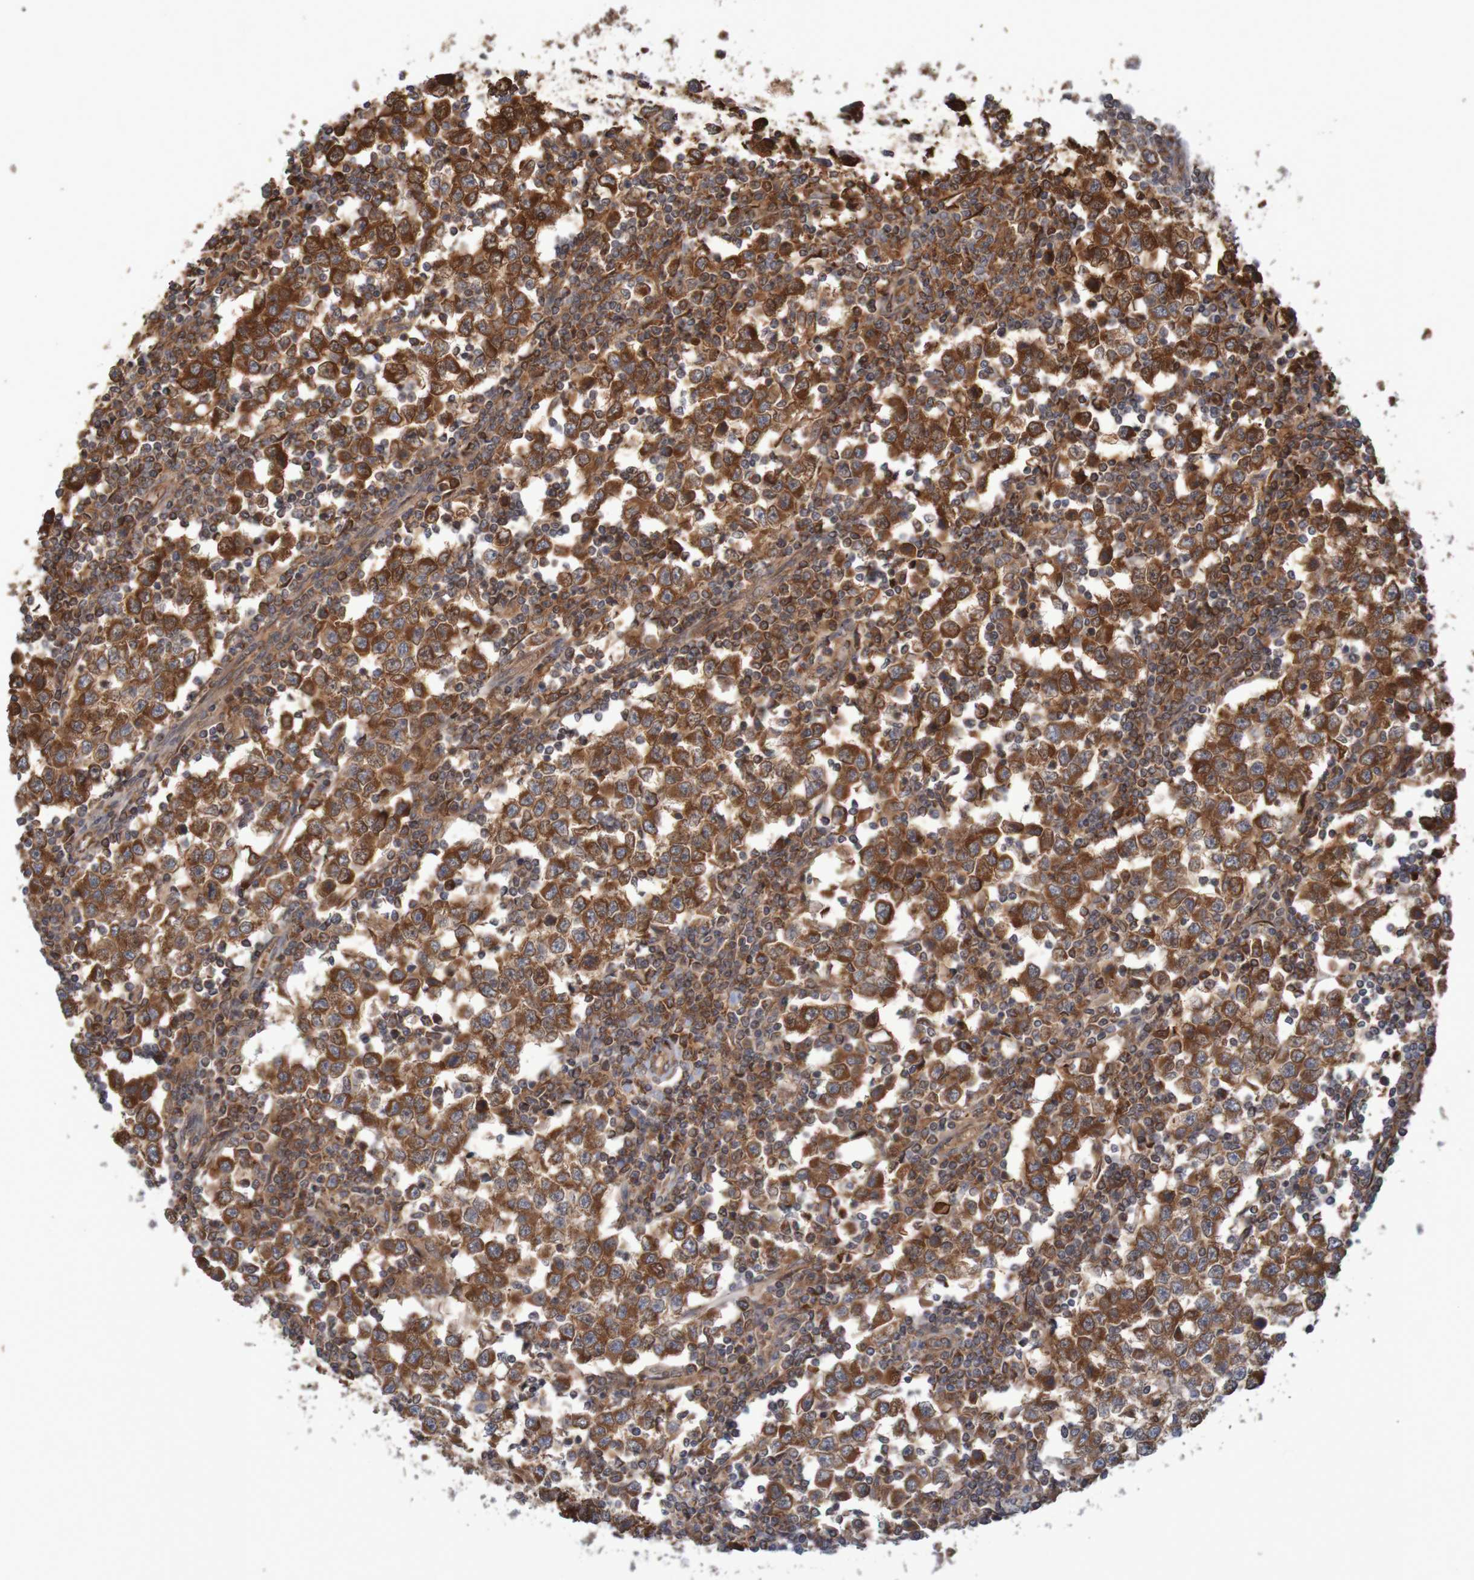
{"staining": {"intensity": "strong", "quantity": ">75%", "location": "cytoplasmic/membranous"}, "tissue": "testis cancer", "cell_type": "Tumor cells", "image_type": "cancer", "snomed": [{"axis": "morphology", "description": "Seminoma, NOS"}, {"axis": "topography", "description": "Testis"}], "caption": "Protein staining by IHC shows strong cytoplasmic/membranous staining in about >75% of tumor cells in testis cancer.", "gene": "MRPL52", "patient": {"sex": "male", "age": 65}}